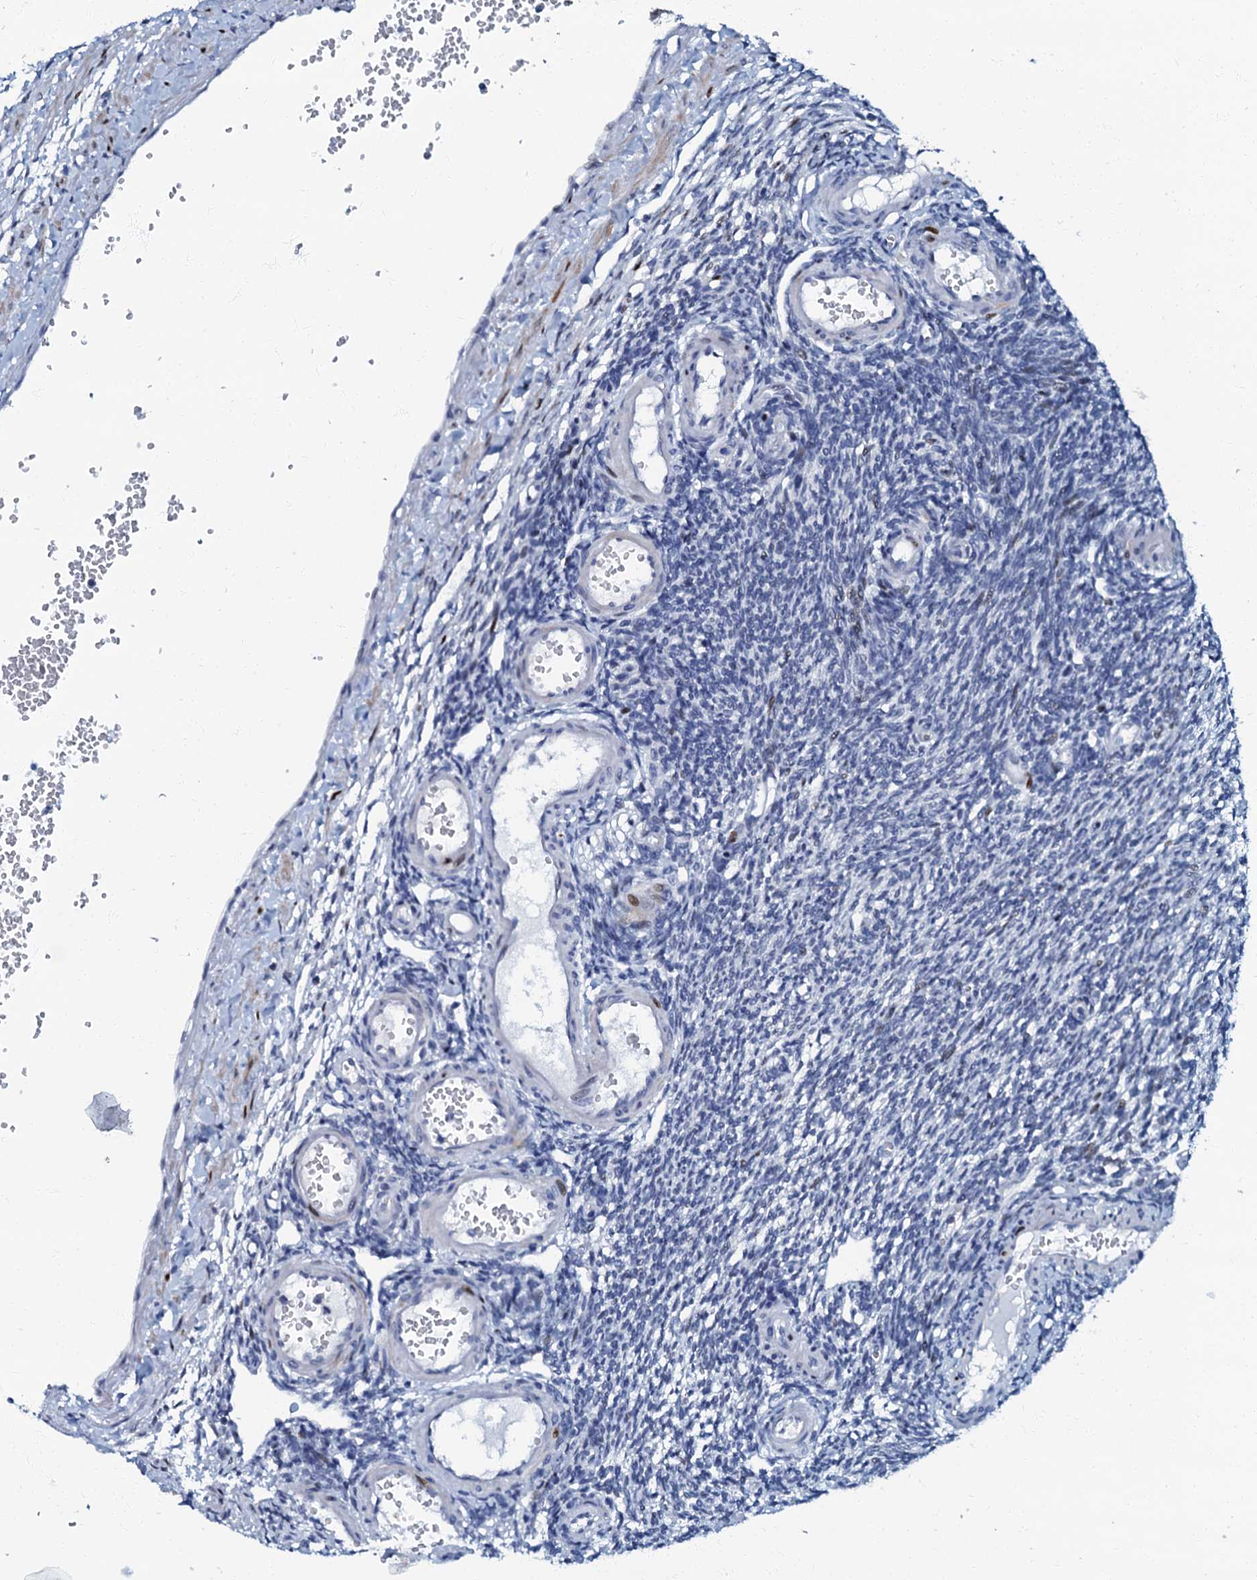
{"staining": {"intensity": "negative", "quantity": "none", "location": "none"}, "tissue": "ovary", "cell_type": "Ovarian stroma cells", "image_type": "normal", "snomed": [{"axis": "morphology", "description": "Normal tissue, NOS"}, {"axis": "morphology", "description": "Cyst, NOS"}, {"axis": "topography", "description": "Ovary"}], "caption": "Ovary was stained to show a protein in brown. There is no significant staining in ovarian stroma cells. (DAB IHC, high magnification).", "gene": "MFSD5", "patient": {"sex": "female", "age": 33}}